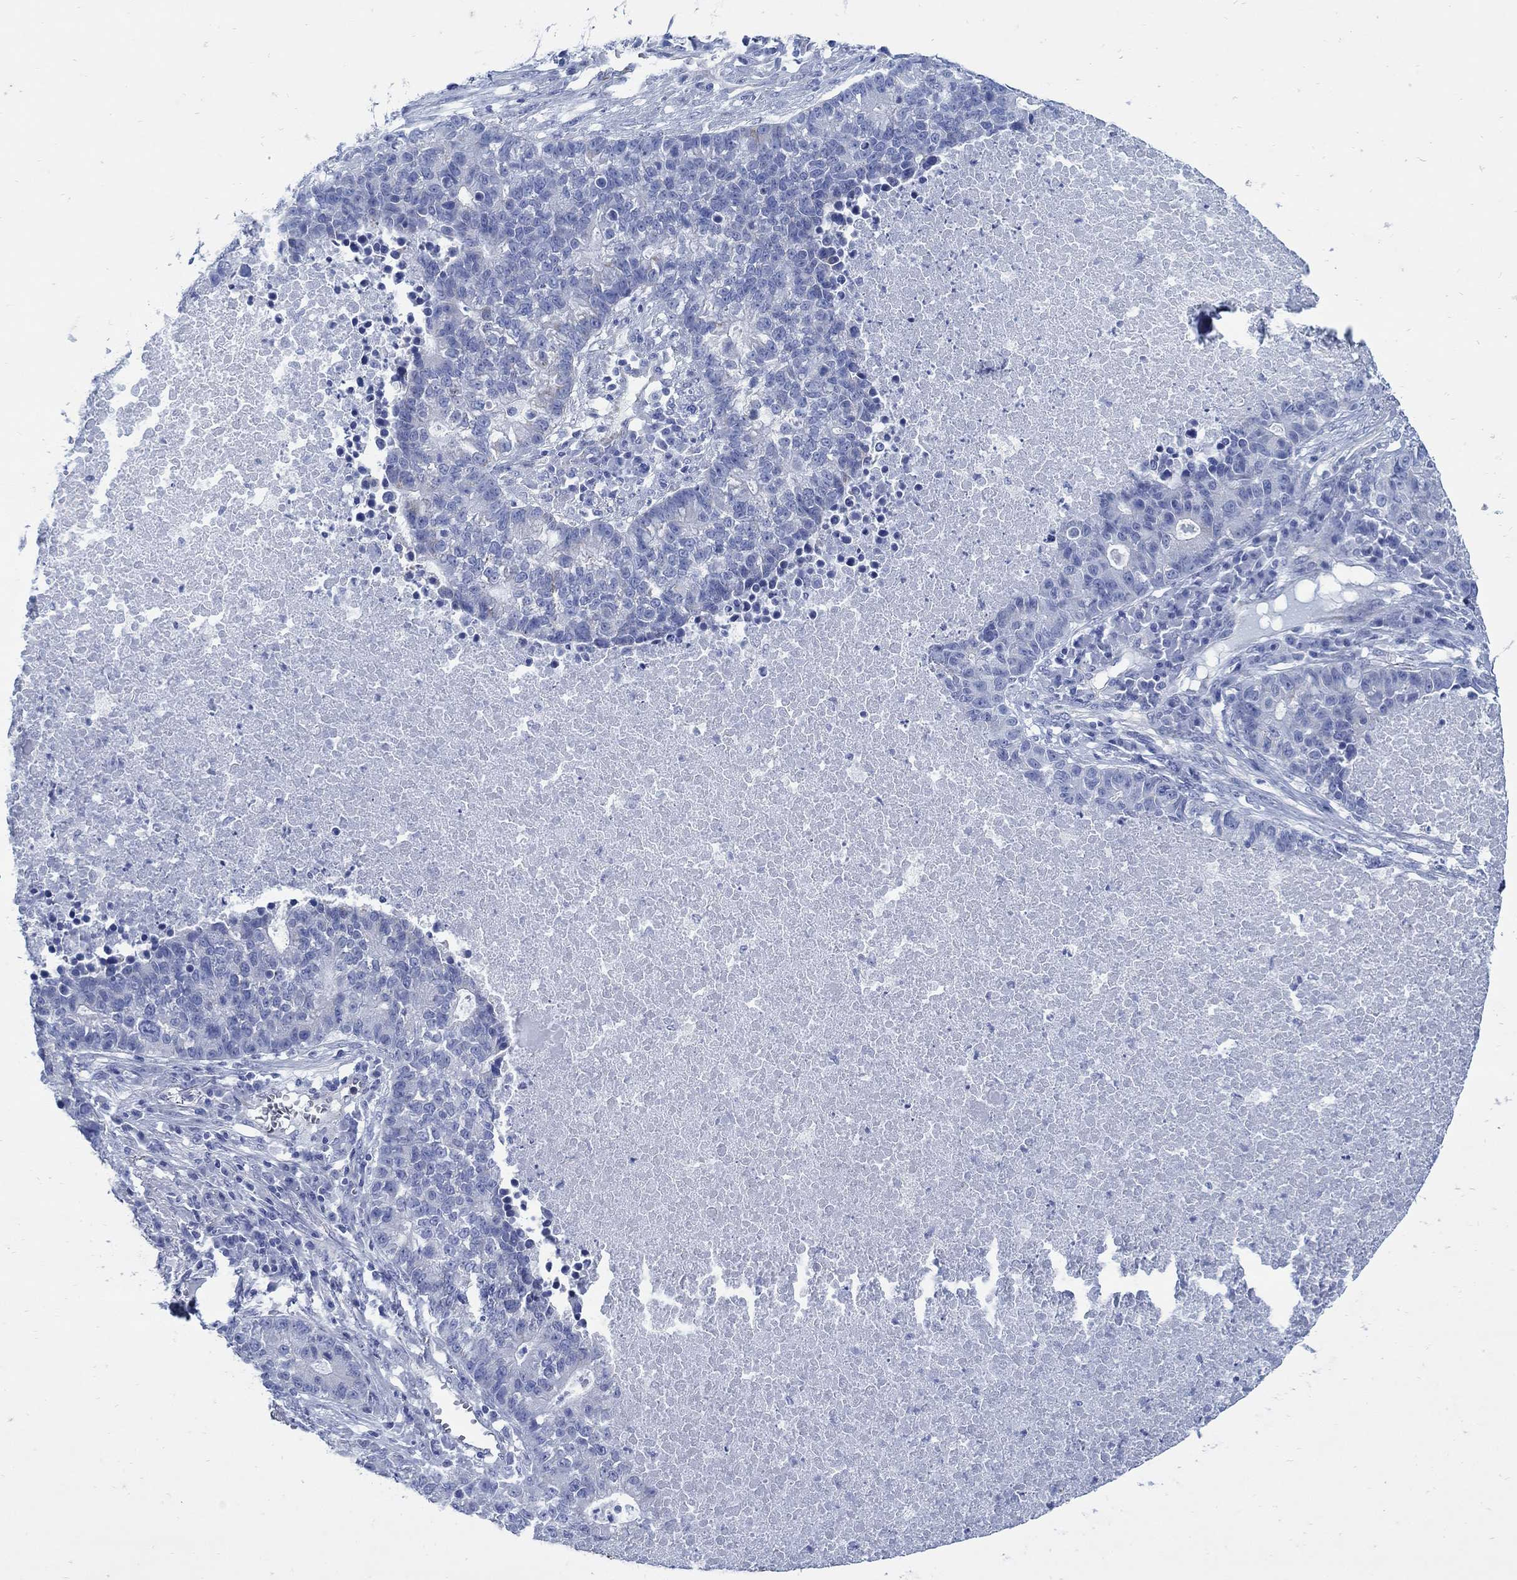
{"staining": {"intensity": "negative", "quantity": "none", "location": "none"}, "tissue": "lung cancer", "cell_type": "Tumor cells", "image_type": "cancer", "snomed": [{"axis": "morphology", "description": "Adenocarcinoma, NOS"}, {"axis": "topography", "description": "Lung"}], "caption": "Human lung adenocarcinoma stained for a protein using immunohistochemistry reveals no staining in tumor cells.", "gene": "ZDHHC14", "patient": {"sex": "male", "age": 57}}